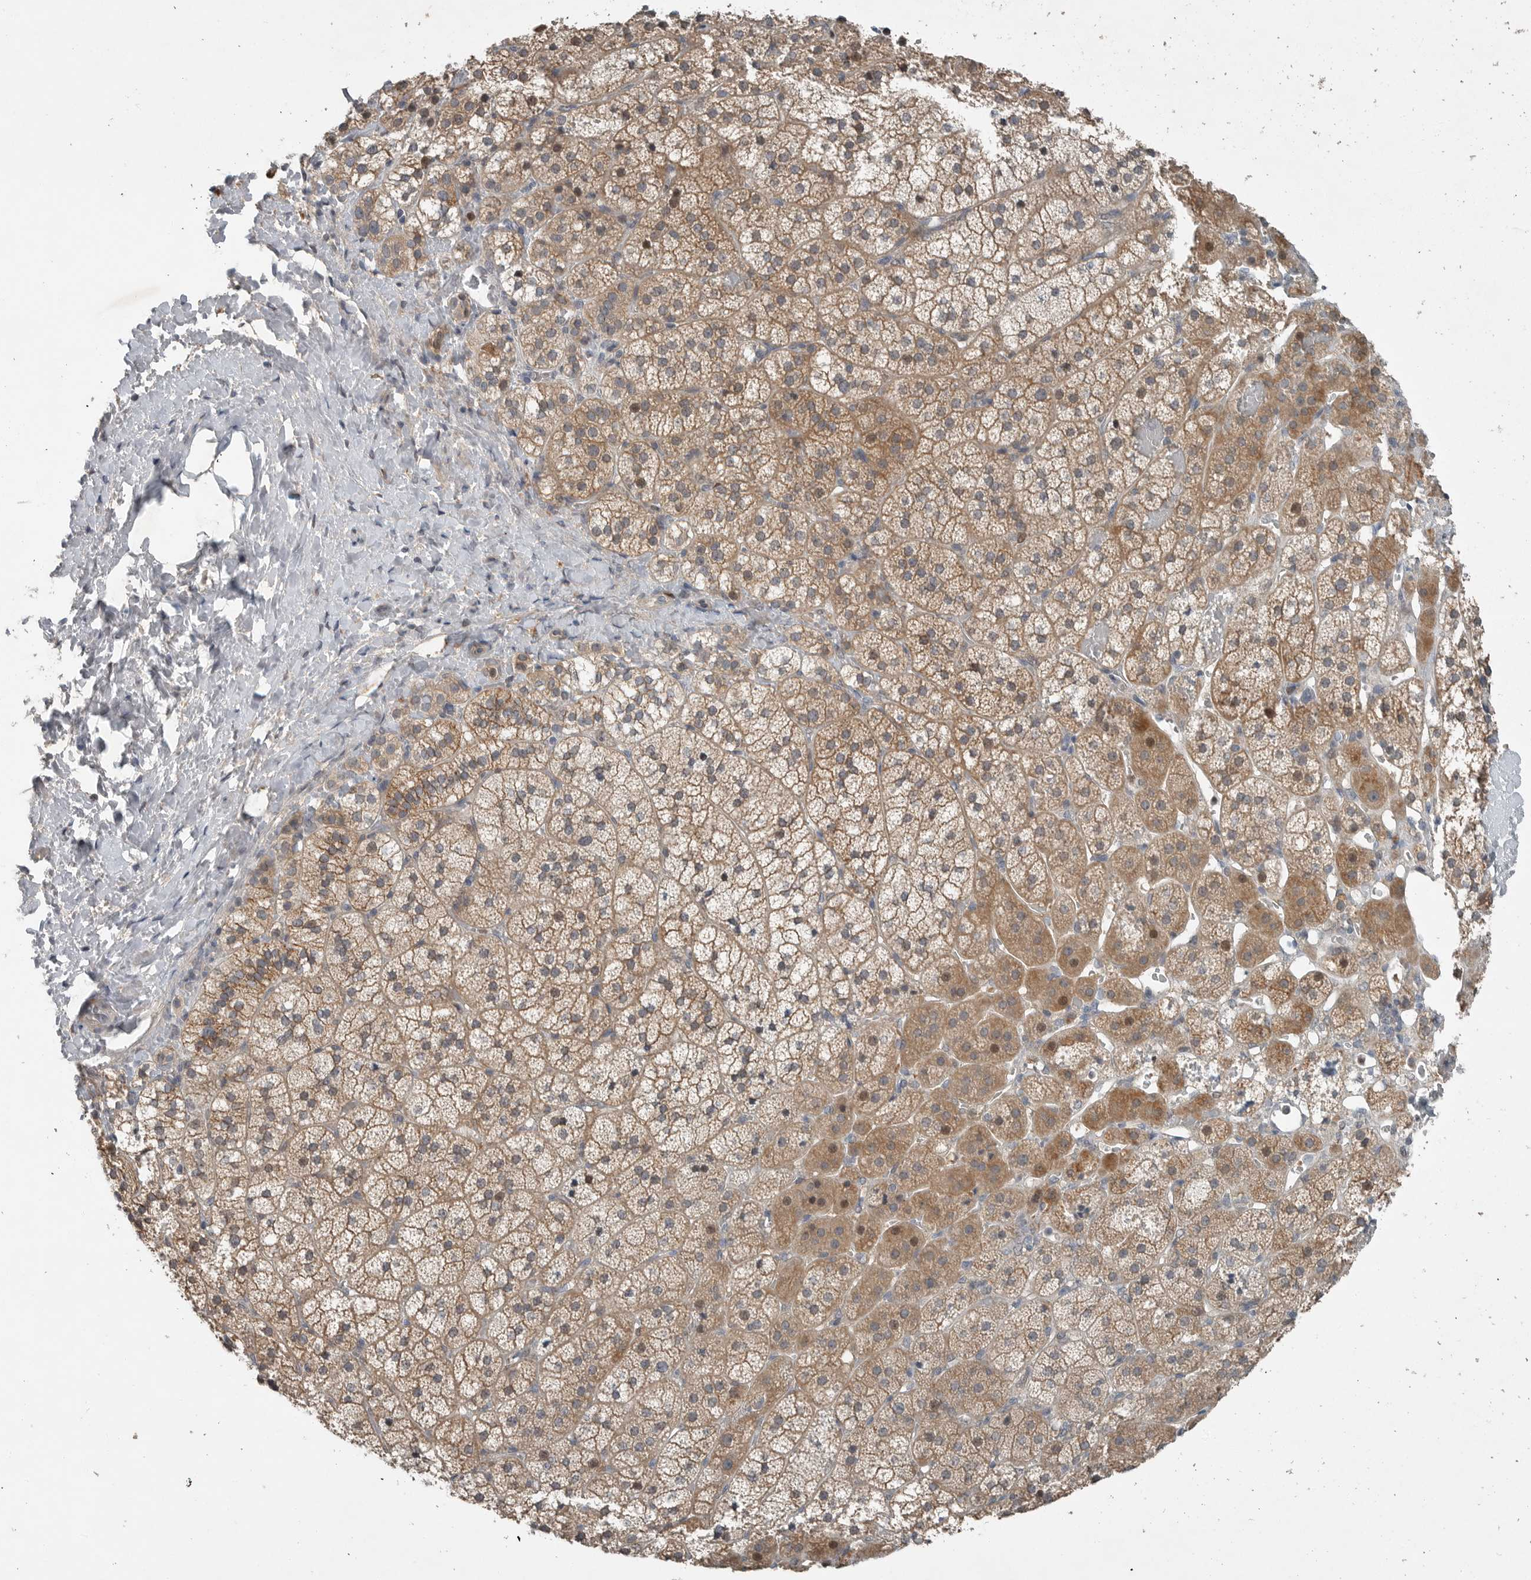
{"staining": {"intensity": "moderate", "quantity": ">75%", "location": "cytoplasmic/membranous"}, "tissue": "adrenal gland", "cell_type": "Glandular cells", "image_type": "normal", "snomed": [{"axis": "morphology", "description": "Normal tissue, NOS"}, {"axis": "topography", "description": "Adrenal gland"}], "caption": "This micrograph exhibits IHC staining of benign adrenal gland, with medium moderate cytoplasmic/membranous expression in about >75% of glandular cells.", "gene": "MFAP3L", "patient": {"sex": "female", "age": 44}}